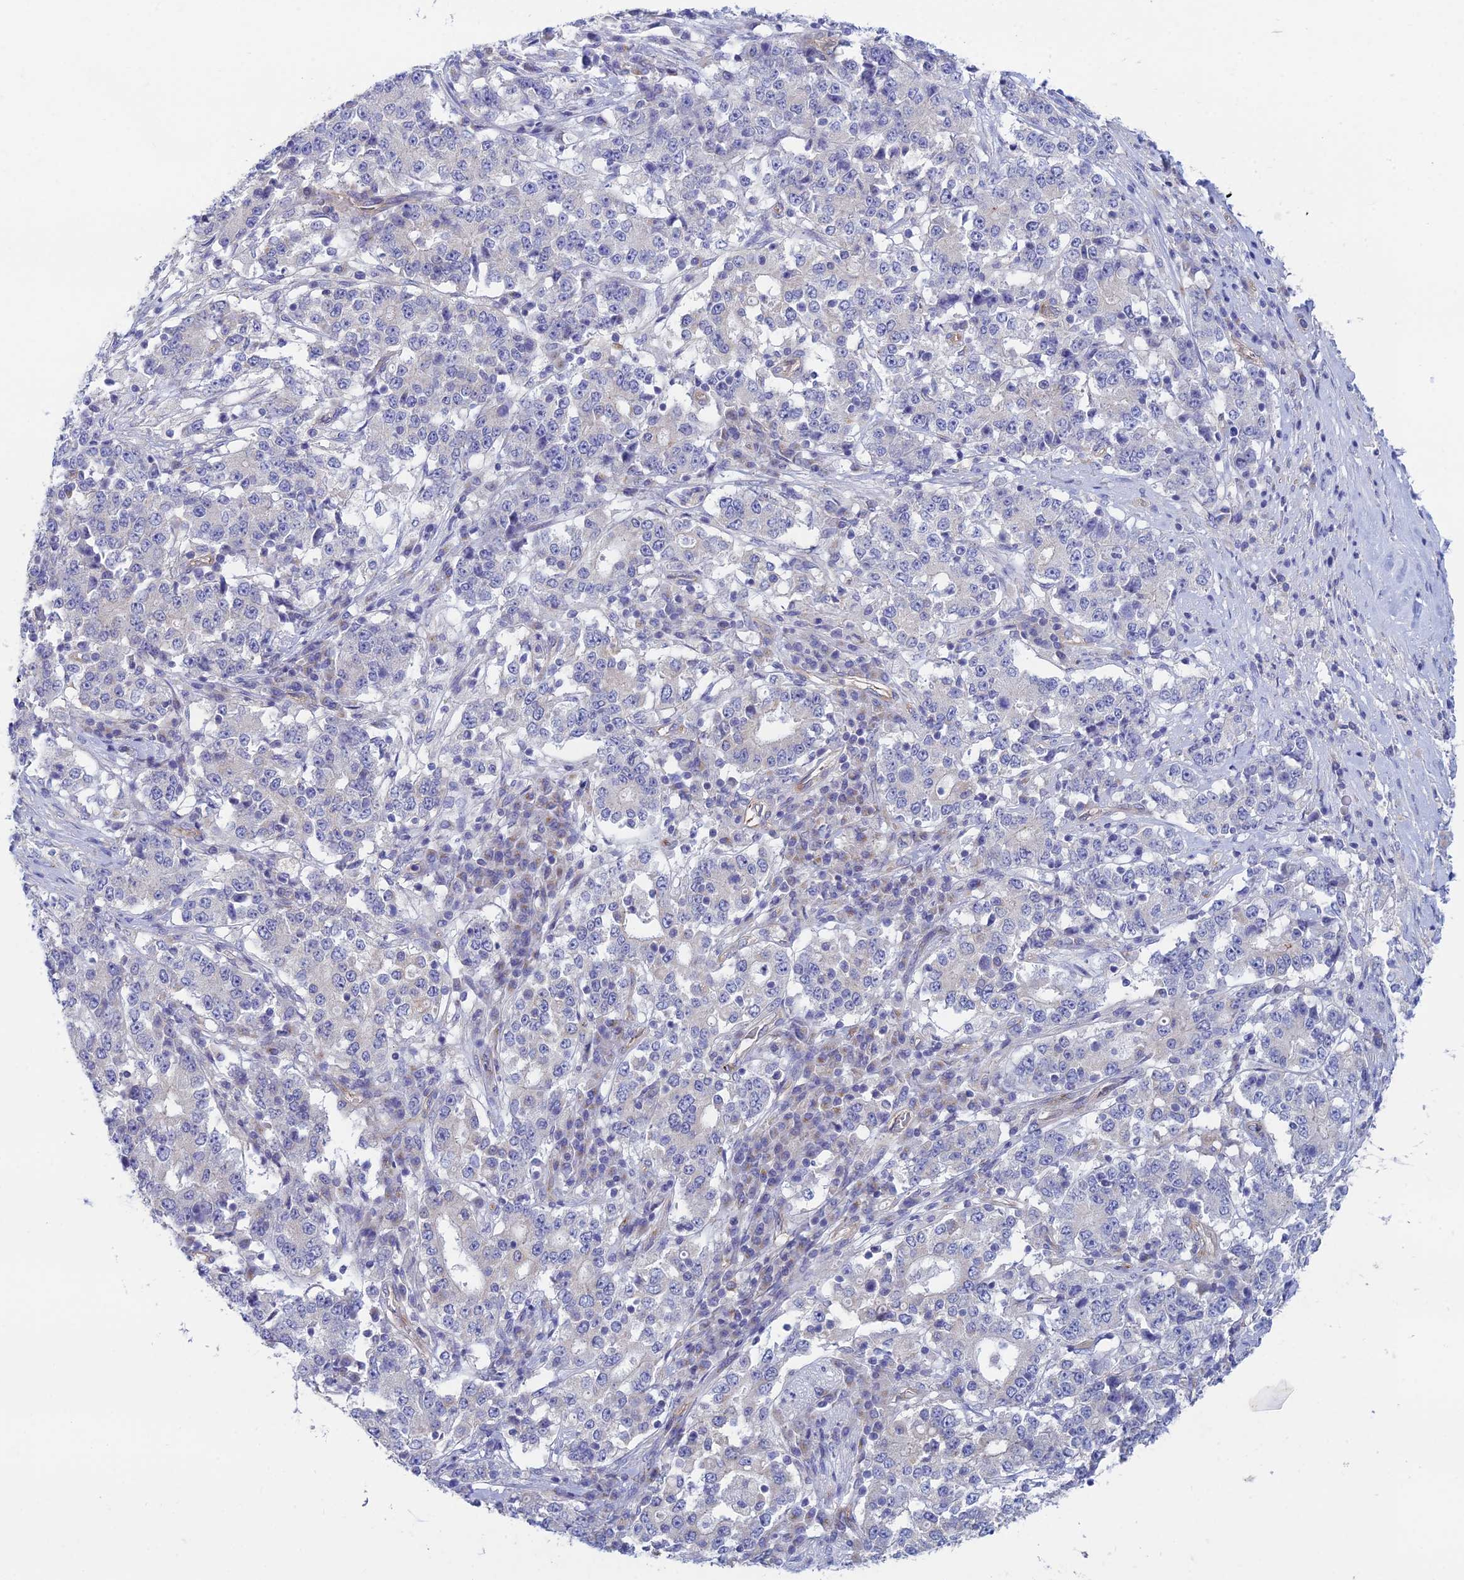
{"staining": {"intensity": "negative", "quantity": "none", "location": "none"}, "tissue": "stomach cancer", "cell_type": "Tumor cells", "image_type": "cancer", "snomed": [{"axis": "morphology", "description": "Adenocarcinoma, NOS"}, {"axis": "topography", "description": "Stomach"}], "caption": "Micrograph shows no significant protein positivity in tumor cells of stomach cancer (adenocarcinoma).", "gene": "ZNF564", "patient": {"sex": "male", "age": 59}}